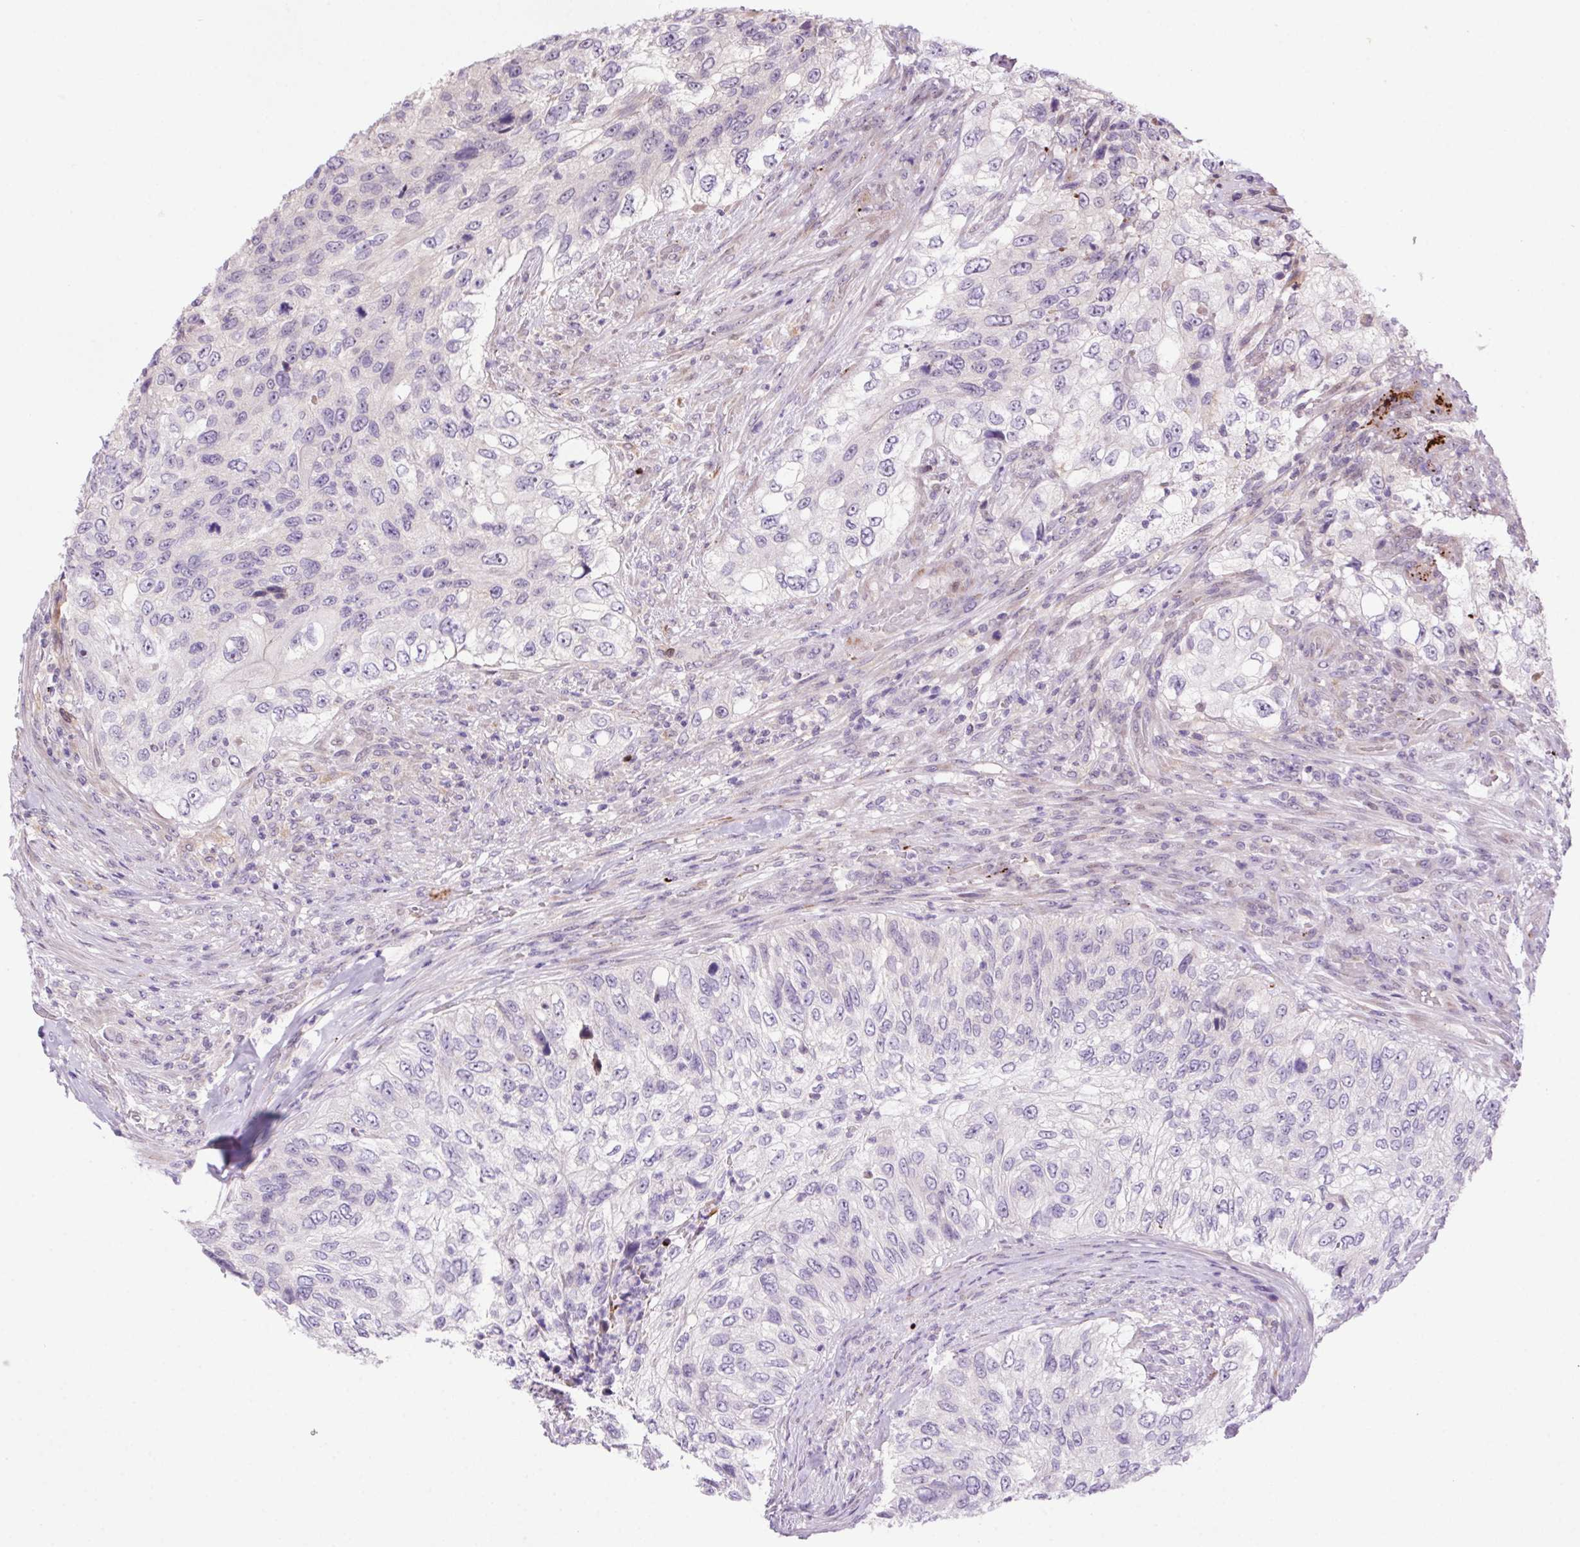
{"staining": {"intensity": "negative", "quantity": "none", "location": "none"}, "tissue": "urothelial cancer", "cell_type": "Tumor cells", "image_type": "cancer", "snomed": [{"axis": "morphology", "description": "Urothelial carcinoma, High grade"}, {"axis": "topography", "description": "Urinary bladder"}], "caption": "A high-resolution micrograph shows immunohistochemistry (IHC) staining of urothelial cancer, which reveals no significant positivity in tumor cells.", "gene": "LRRTM1", "patient": {"sex": "female", "age": 60}}